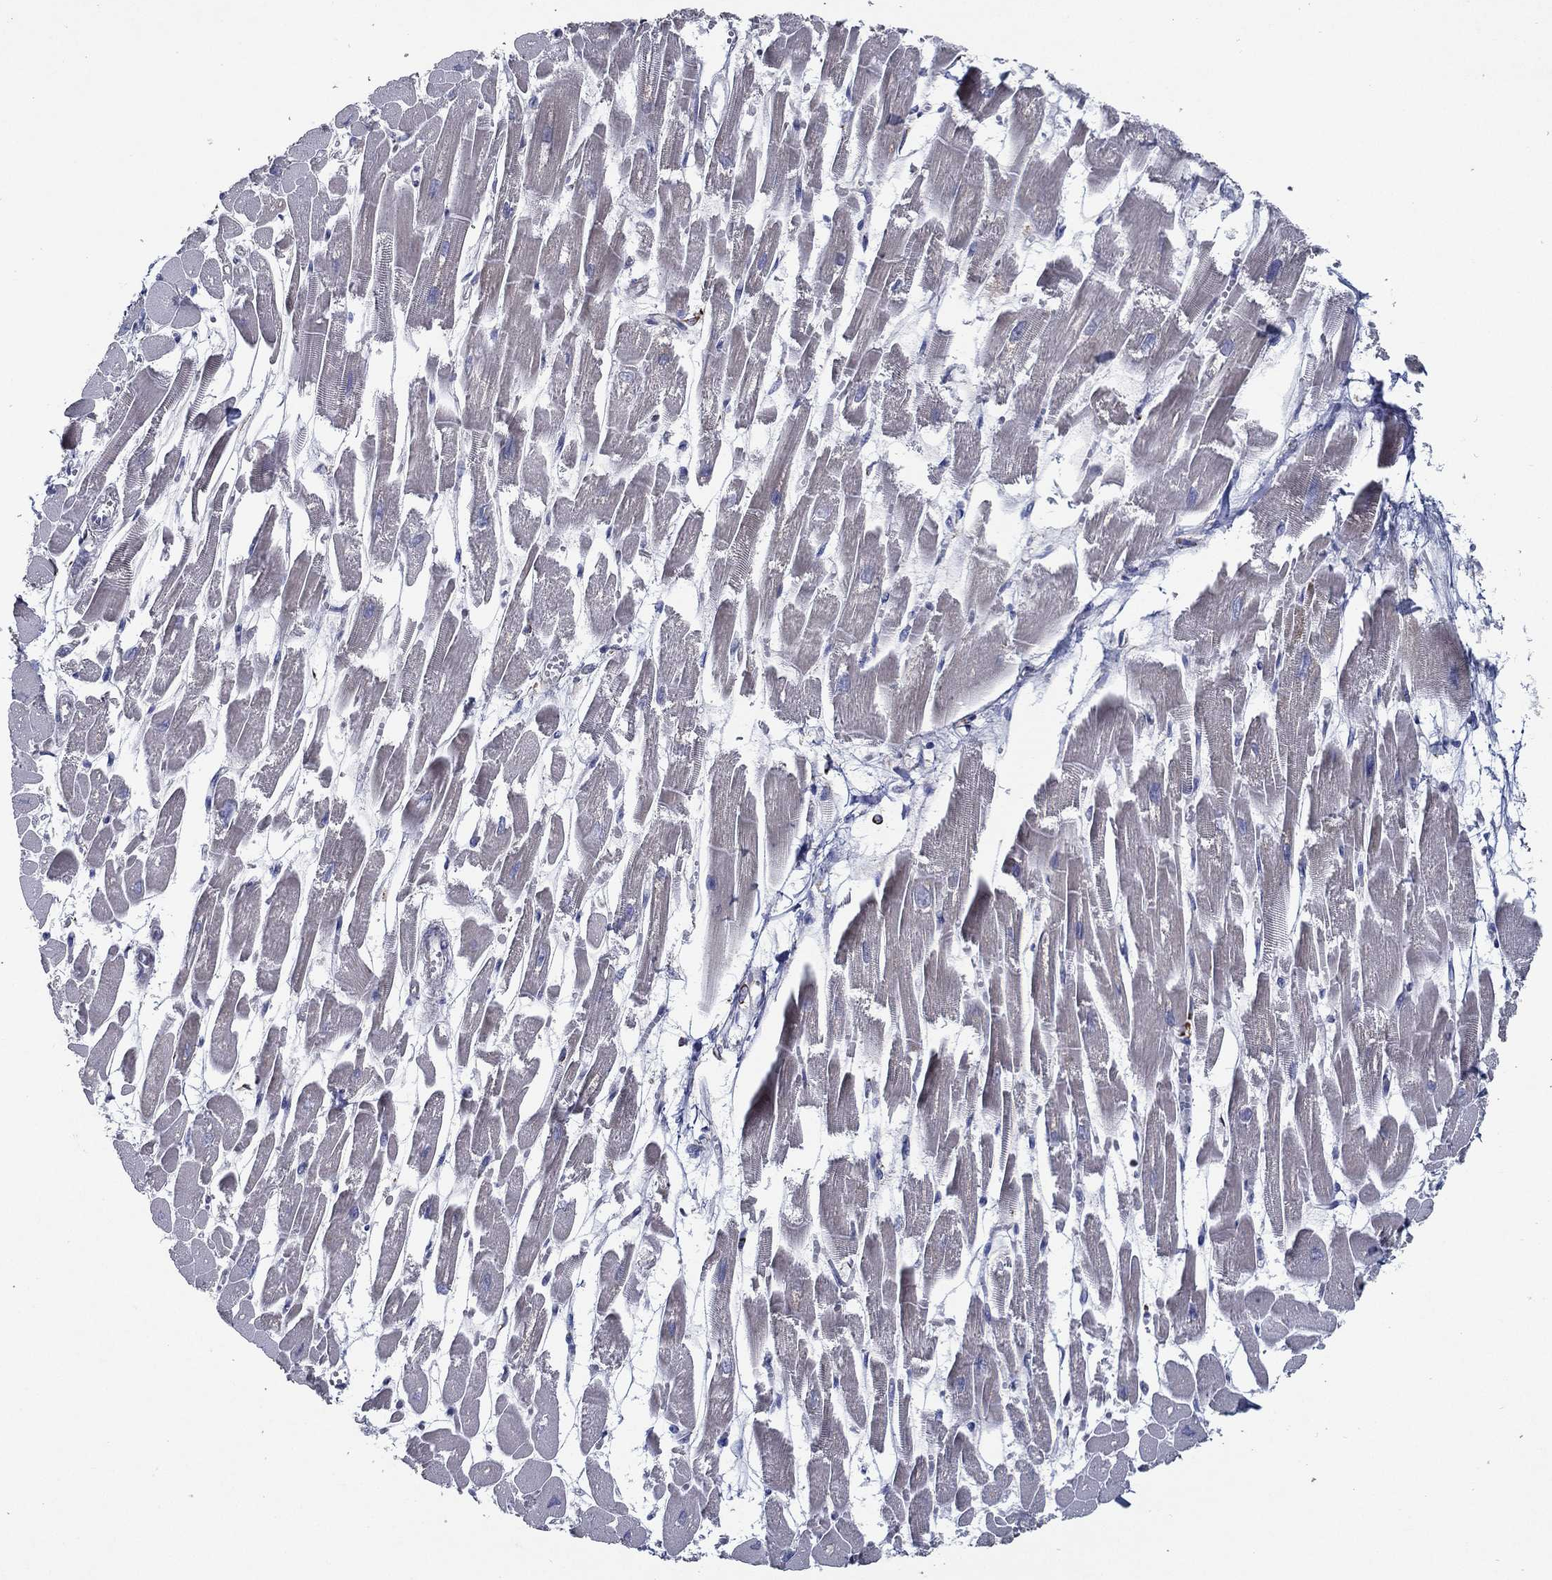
{"staining": {"intensity": "negative", "quantity": "none", "location": "none"}, "tissue": "heart muscle", "cell_type": "Cardiomyocytes", "image_type": "normal", "snomed": [{"axis": "morphology", "description": "Normal tissue, NOS"}, {"axis": "topography", "description": "Heart"}], "caption": "A micrograph of human heart muscle is negative for staining in cardiomyocytes. The staining was performed using DAB to visualize the protein expression in brown, while the nuclei were stained in blue with hematoxylin (Magnification: 20x).", "gene": "SFXN1", "patient": {"sex": "female", "age": 52}}